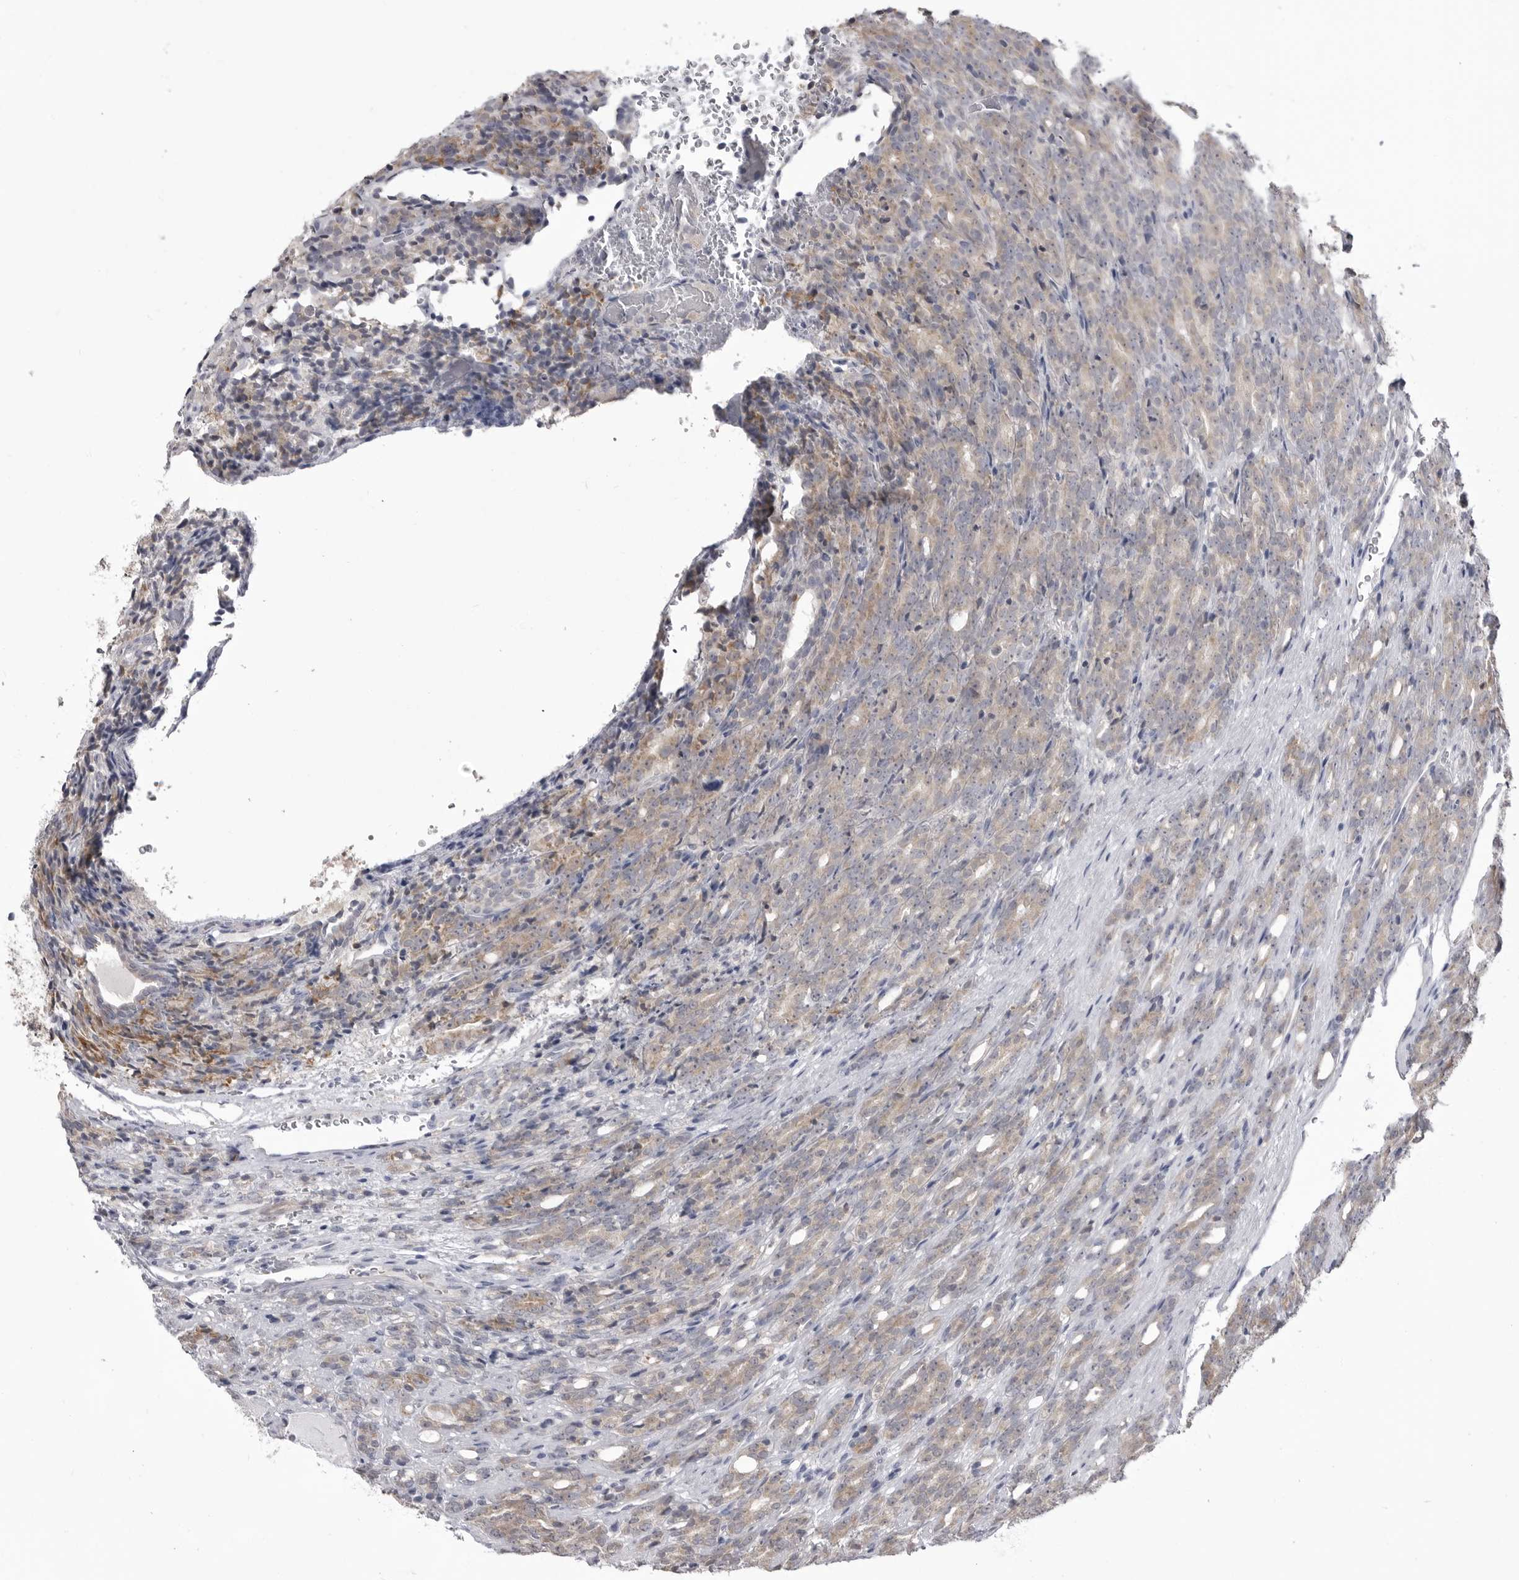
{"staining": {"intensity": "weak", "quantity": ">75%", "location": "cytoplasmic/membranous"}, "tissue": "prostate cancer", "cell_type": "Tumor cells", "image_type": "cancer", "snomed": [{"axis": "morphology", "description": "Adenocarcinoma, High grade"}, {"axis": "topography", "description": "Prostate"}], "caption": "There is low levels of weak cytoplasmic/membranous positivity in tumor cells of prostate cancer, as demonstrated by immunohistochemical staining (brown color).", "gene": "FH", "patient": {"sex": "male", "age": 62}}